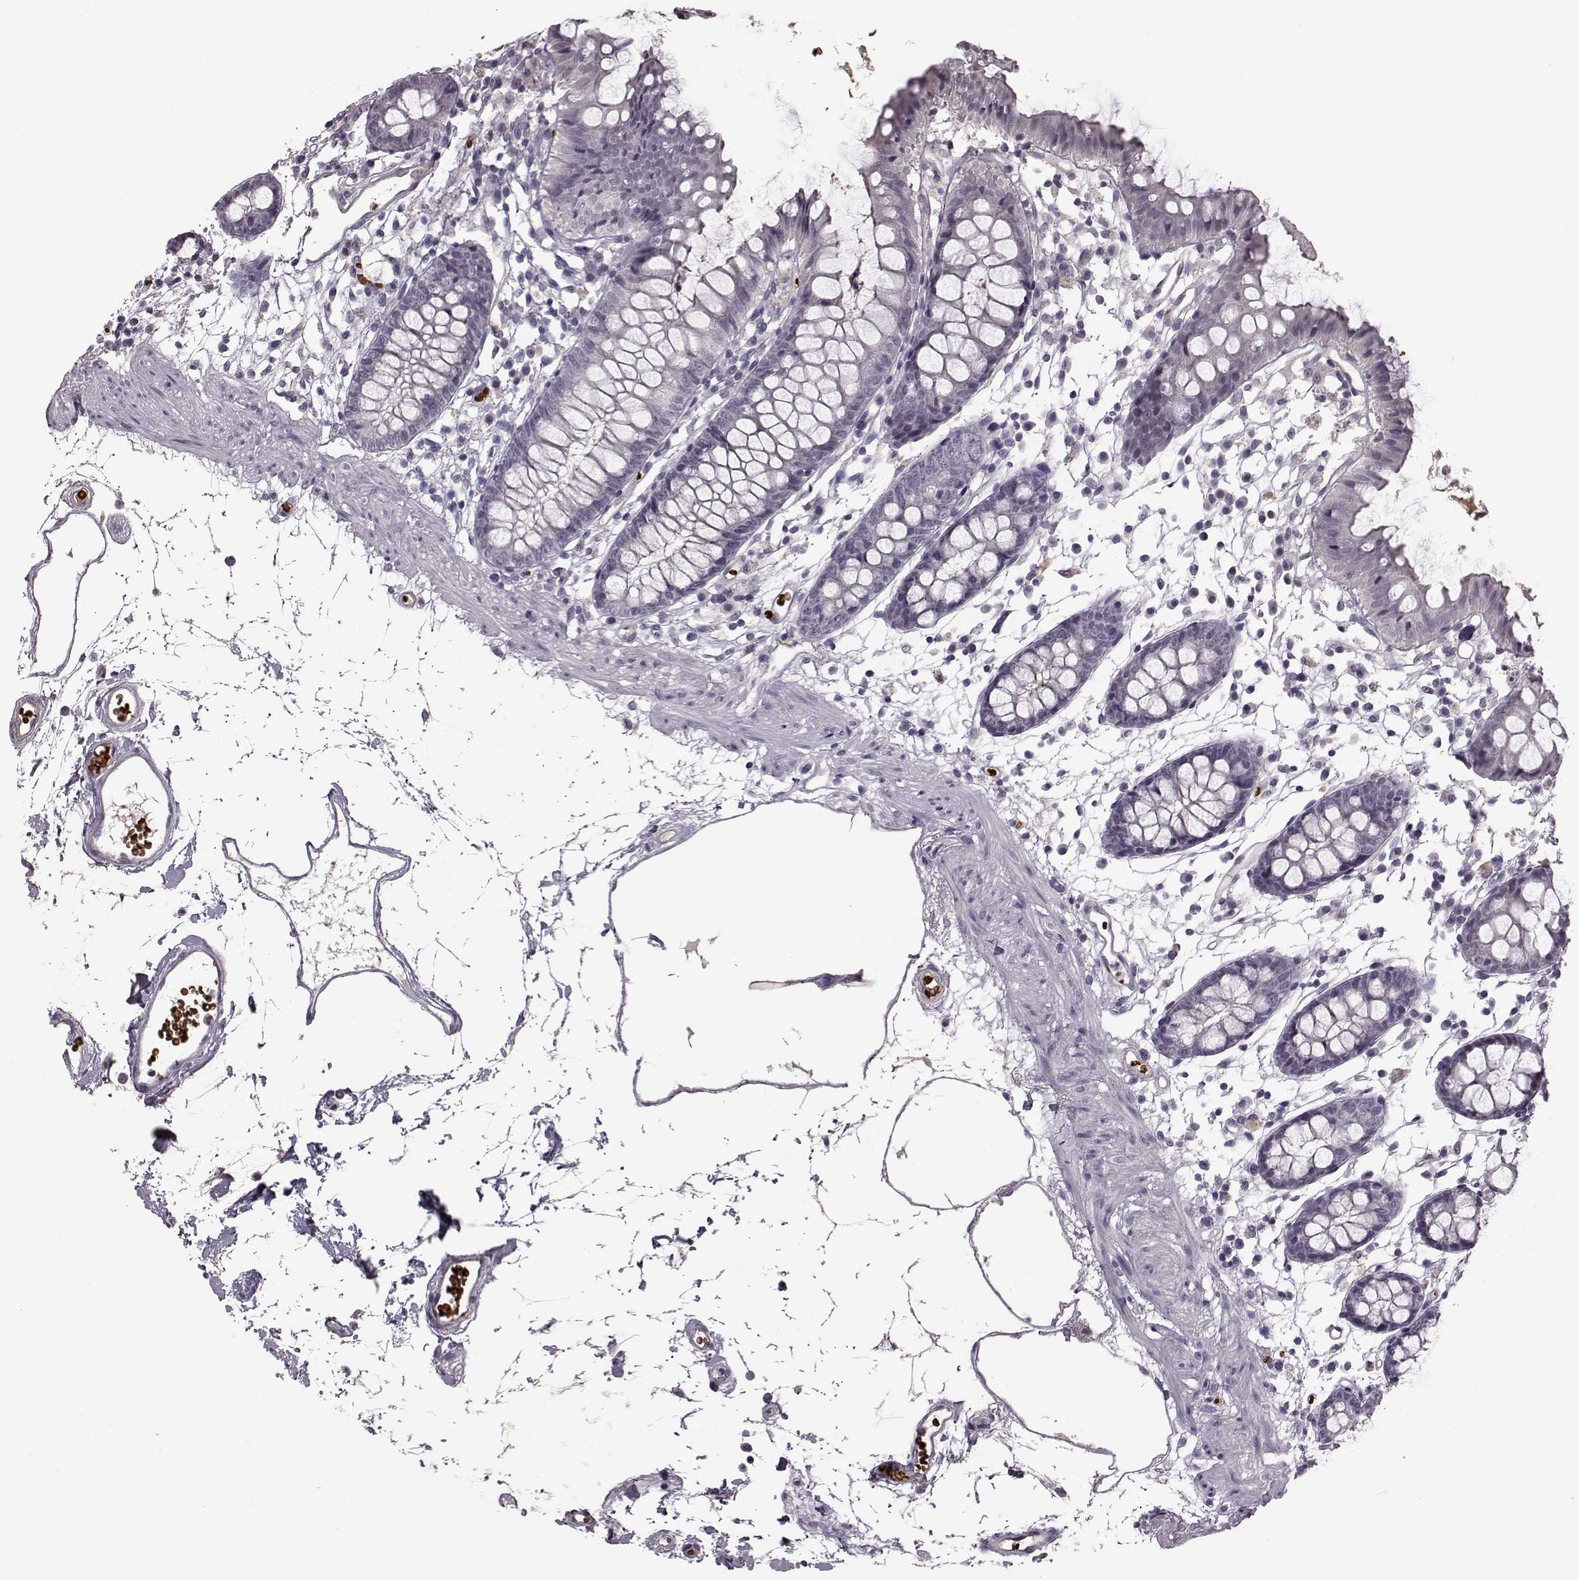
{"staining": {"intensity": "negative", "quantity": "none", "location": "none"}, "tissue": "colon", "cell_type": "Endothelial cells", "image_type": "normal", "snomed": [{"axis": "morphology", "description": "Normal tissue, NOS"}, {"axis": "topography", "description": "Colon"}], "caption": "This is an immunohistochemistry histopathology image of benign human colon. There is no expression in endothelial cells.", "gene": "PROP1", "patient": {"sex": "female", "age": 84}}